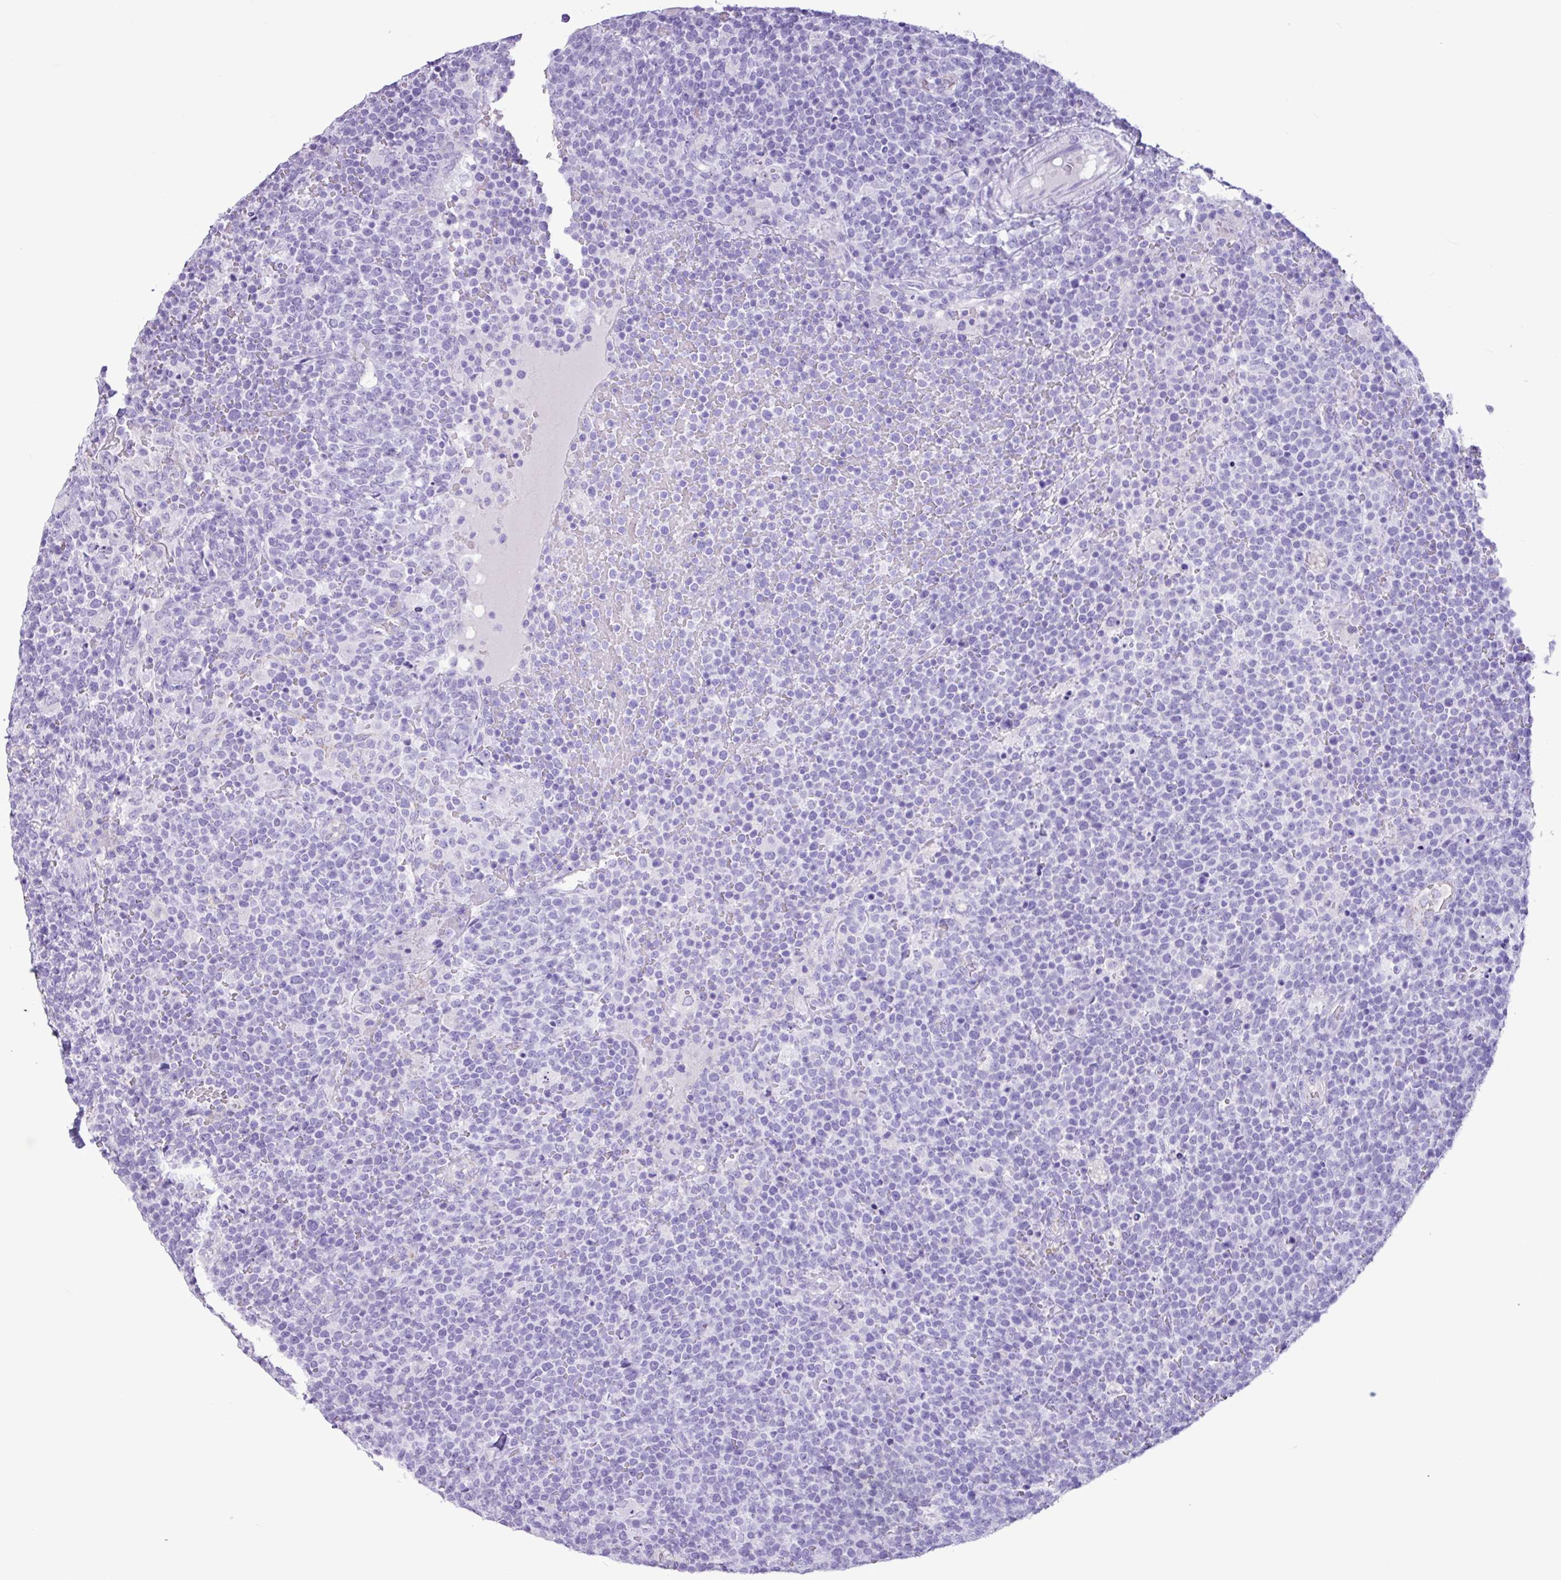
{"staining": {"intensity": "negative", "quantity": "none", "location": "none"}, "tissue": "lymphoma", "cell_type": "Tumor cells", "image_type": "cancer", "snomed": [{"axis": "morphology", "description": "Malignant lymphoma, non-Hodgkin's type, High grade"}, {"axis": "topography", "description": "Lymph node"}], "caption": "Tumor cells are negative for brown protein staining in lymphoma.", "gene": "CKMT2", "patient": {"sex": "male", "age": 61}}